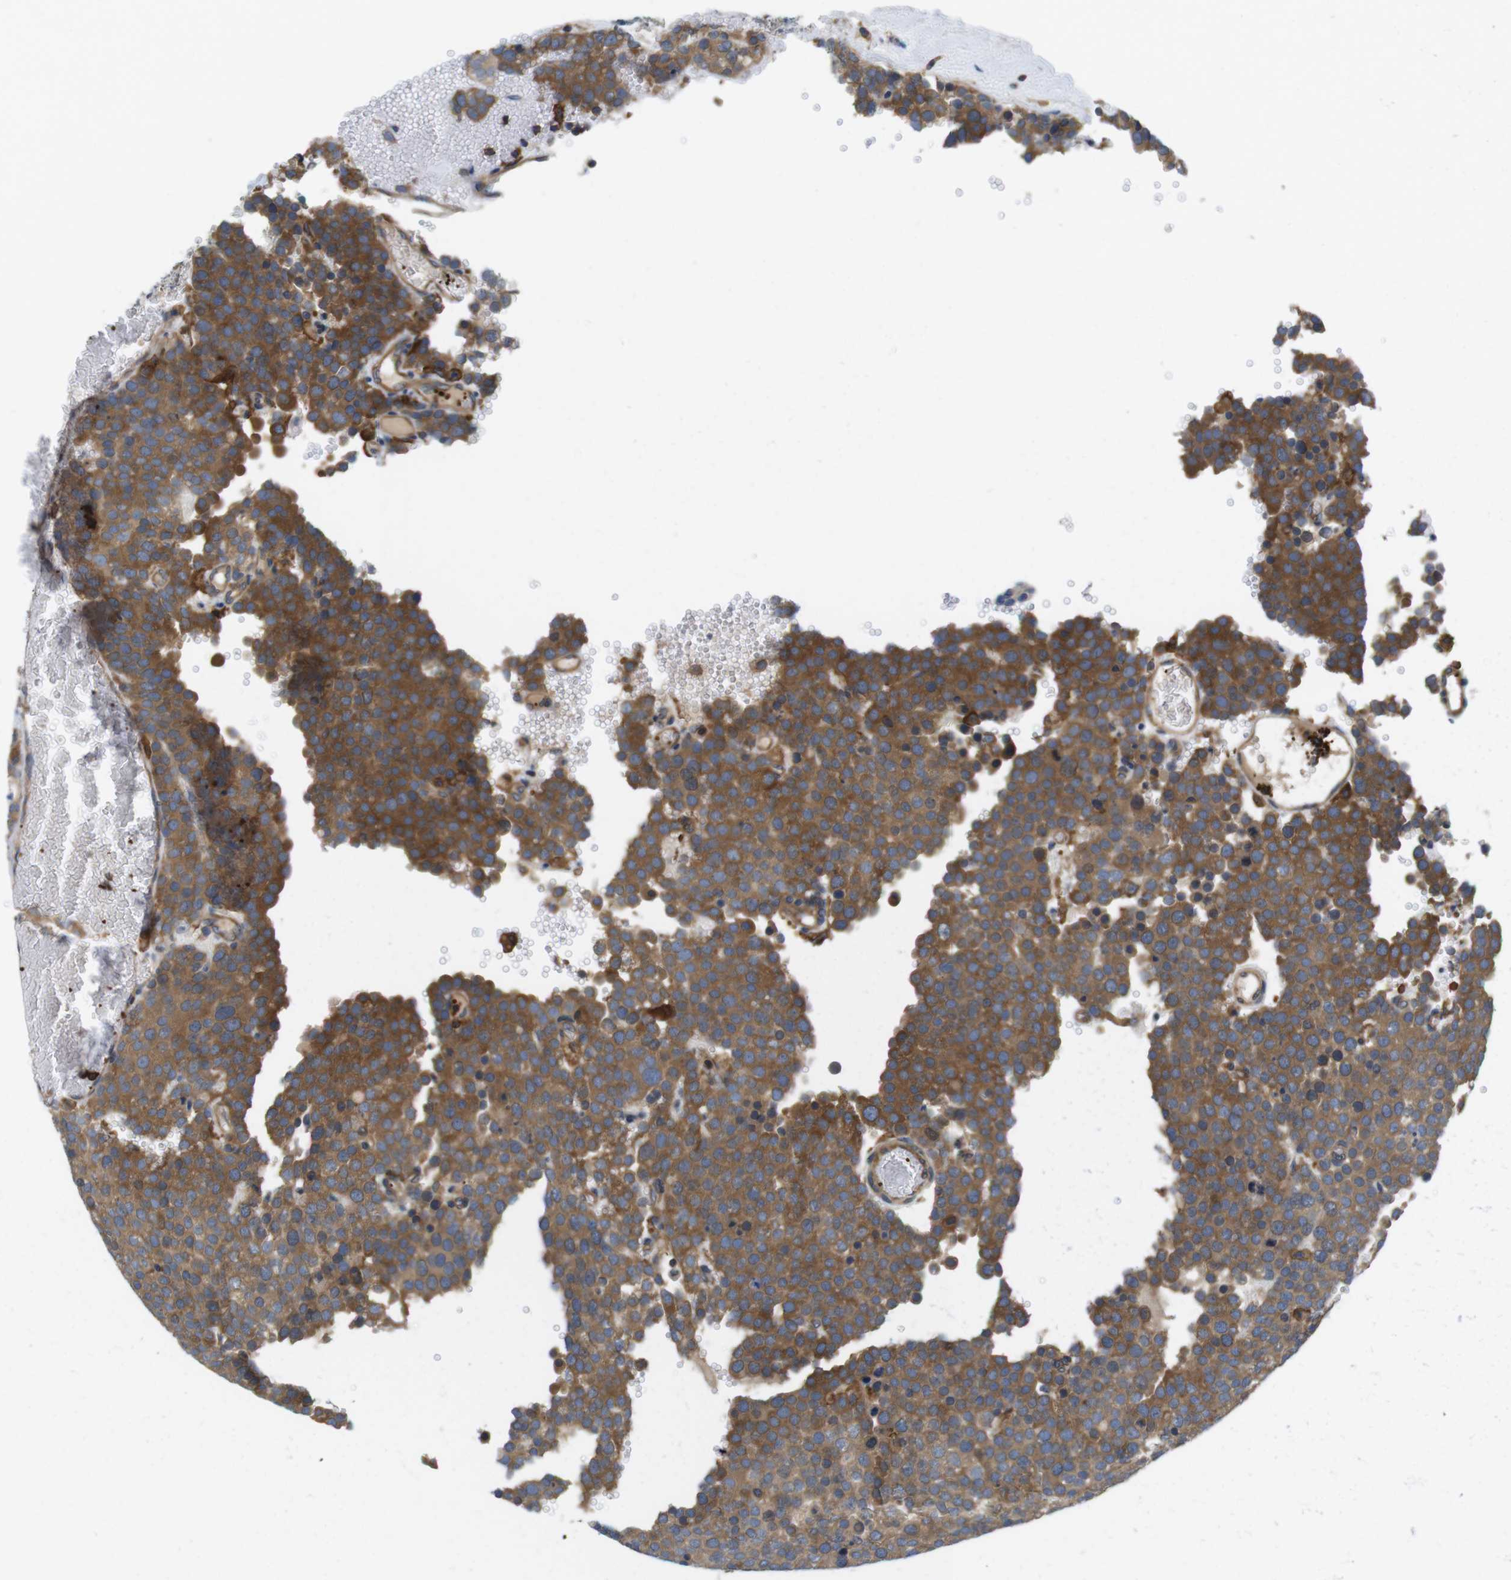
{"staining": {"intensity": "moderate", "quantity": ">75%", "location": "cytoplasmic/membranous"}, "tissue": "testis cancer", "cell_type": "Tumor cells", "image_type": "cancer", "snomed": [{"axis": "morphology", "description": "Normal tissue, NOS"}, {"axis": "morphology", "description": "Seminoma, NOS"}, {"axis": "topography", "description": "Testis"}], "caption": "Testis seminoma stained for a protein (brown) demonstrates moderate cytoplasmic/membranous positive staining in approximately >75% of tumor cells.", "gene": "HERPUD2", "patient": {"sex": "male", "age": 71}}